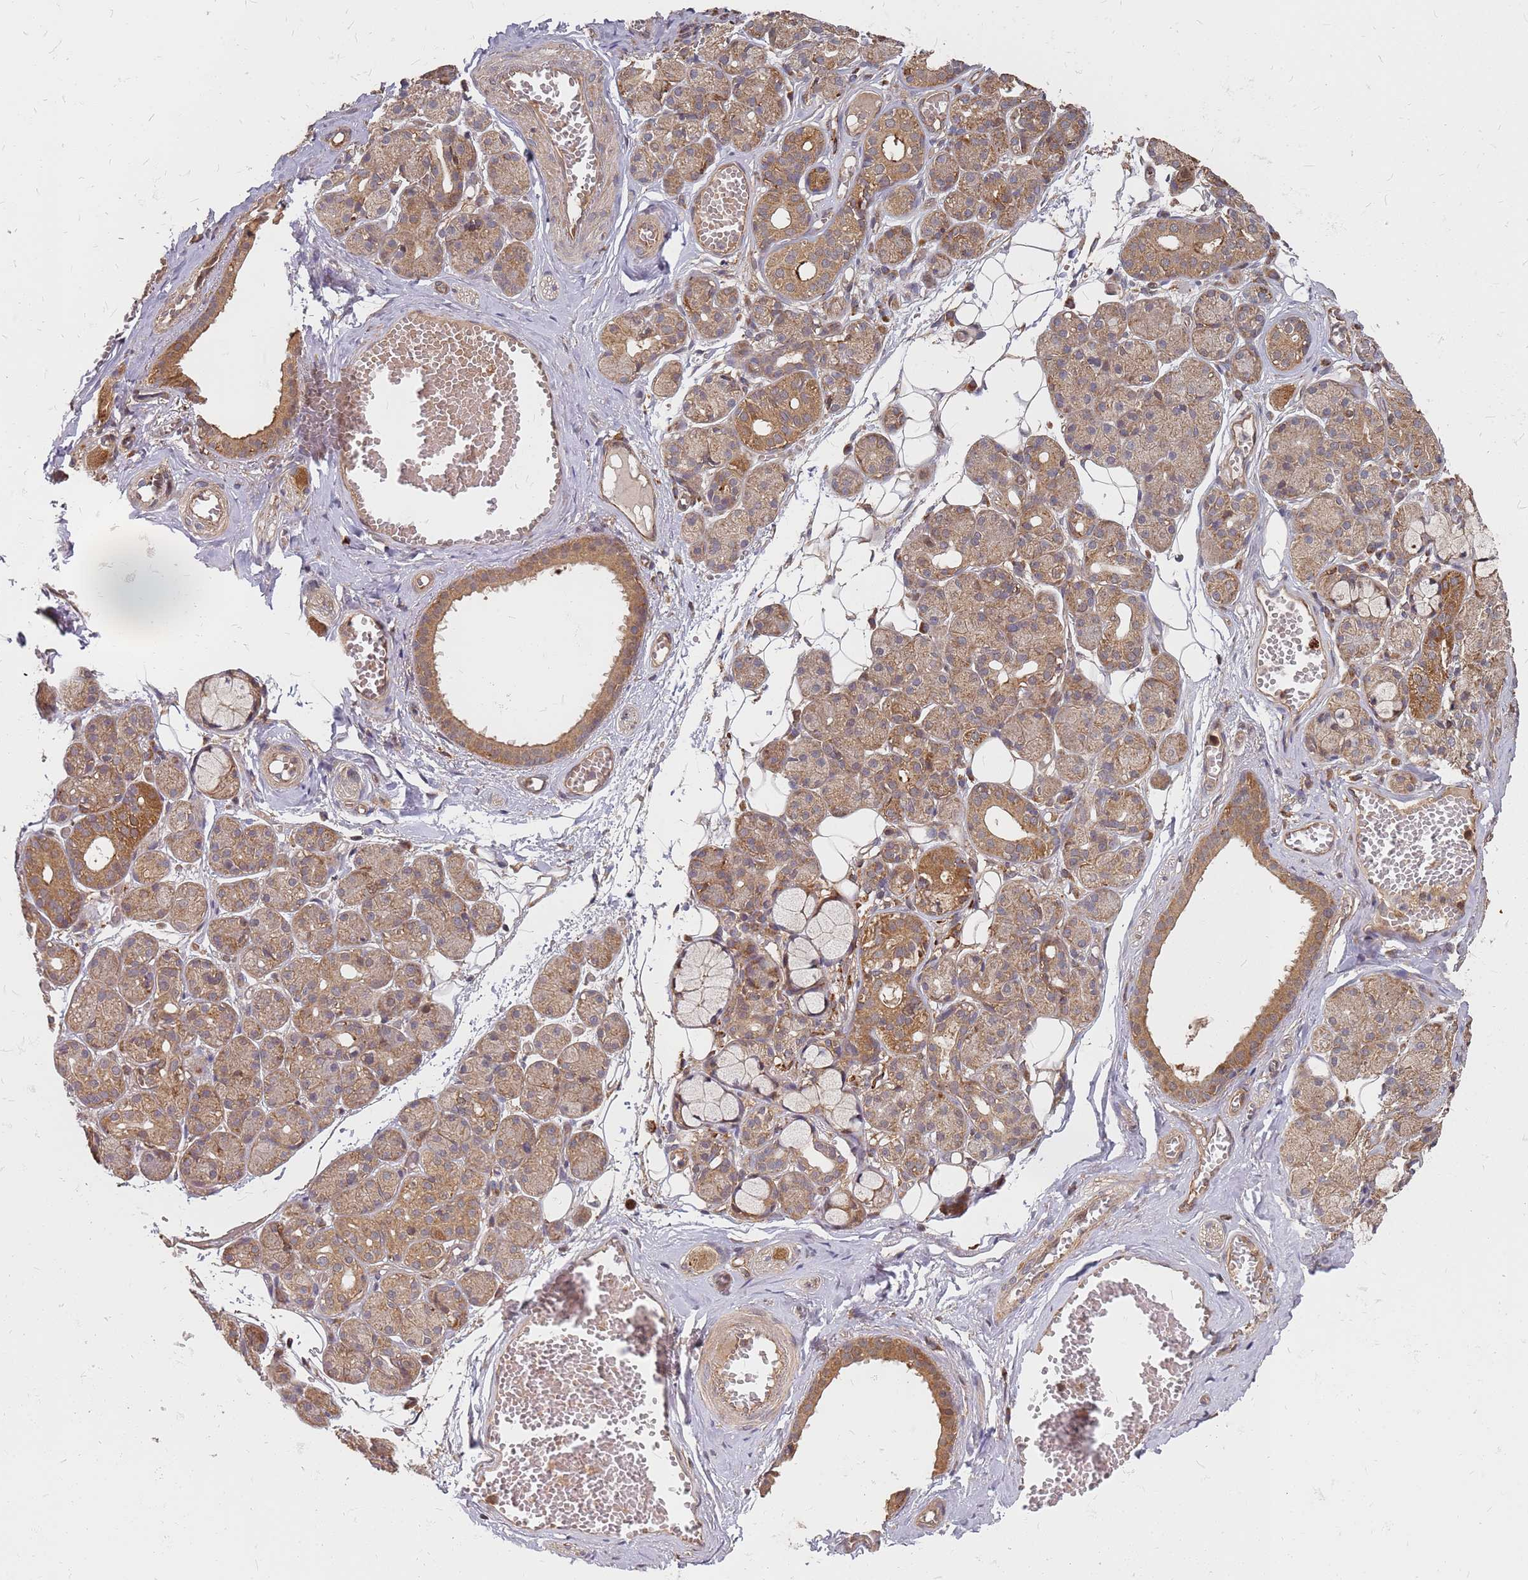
{"staining": {"intensity": "moderate", "quantity": ">75%", "location": "cytoplasmic/membranous,nuclear"}, "tissue": "salivary gland", "cell_type": "Glandular cells", "image_type": "normal", "snomed": [{"axis": "morphology", "description": "Normal tissue, NOS"}, {"axis": "topography", "description": "Salivary gland"}], "caption": "This micrograph displays IHC staining of normal salivary gland, with medium moderate cytoplasmic/membranous,nuclear positivity in about >75% of glandular cells.", "gene": "TRABD", "patient": {"sex": "male", "age": 63}}